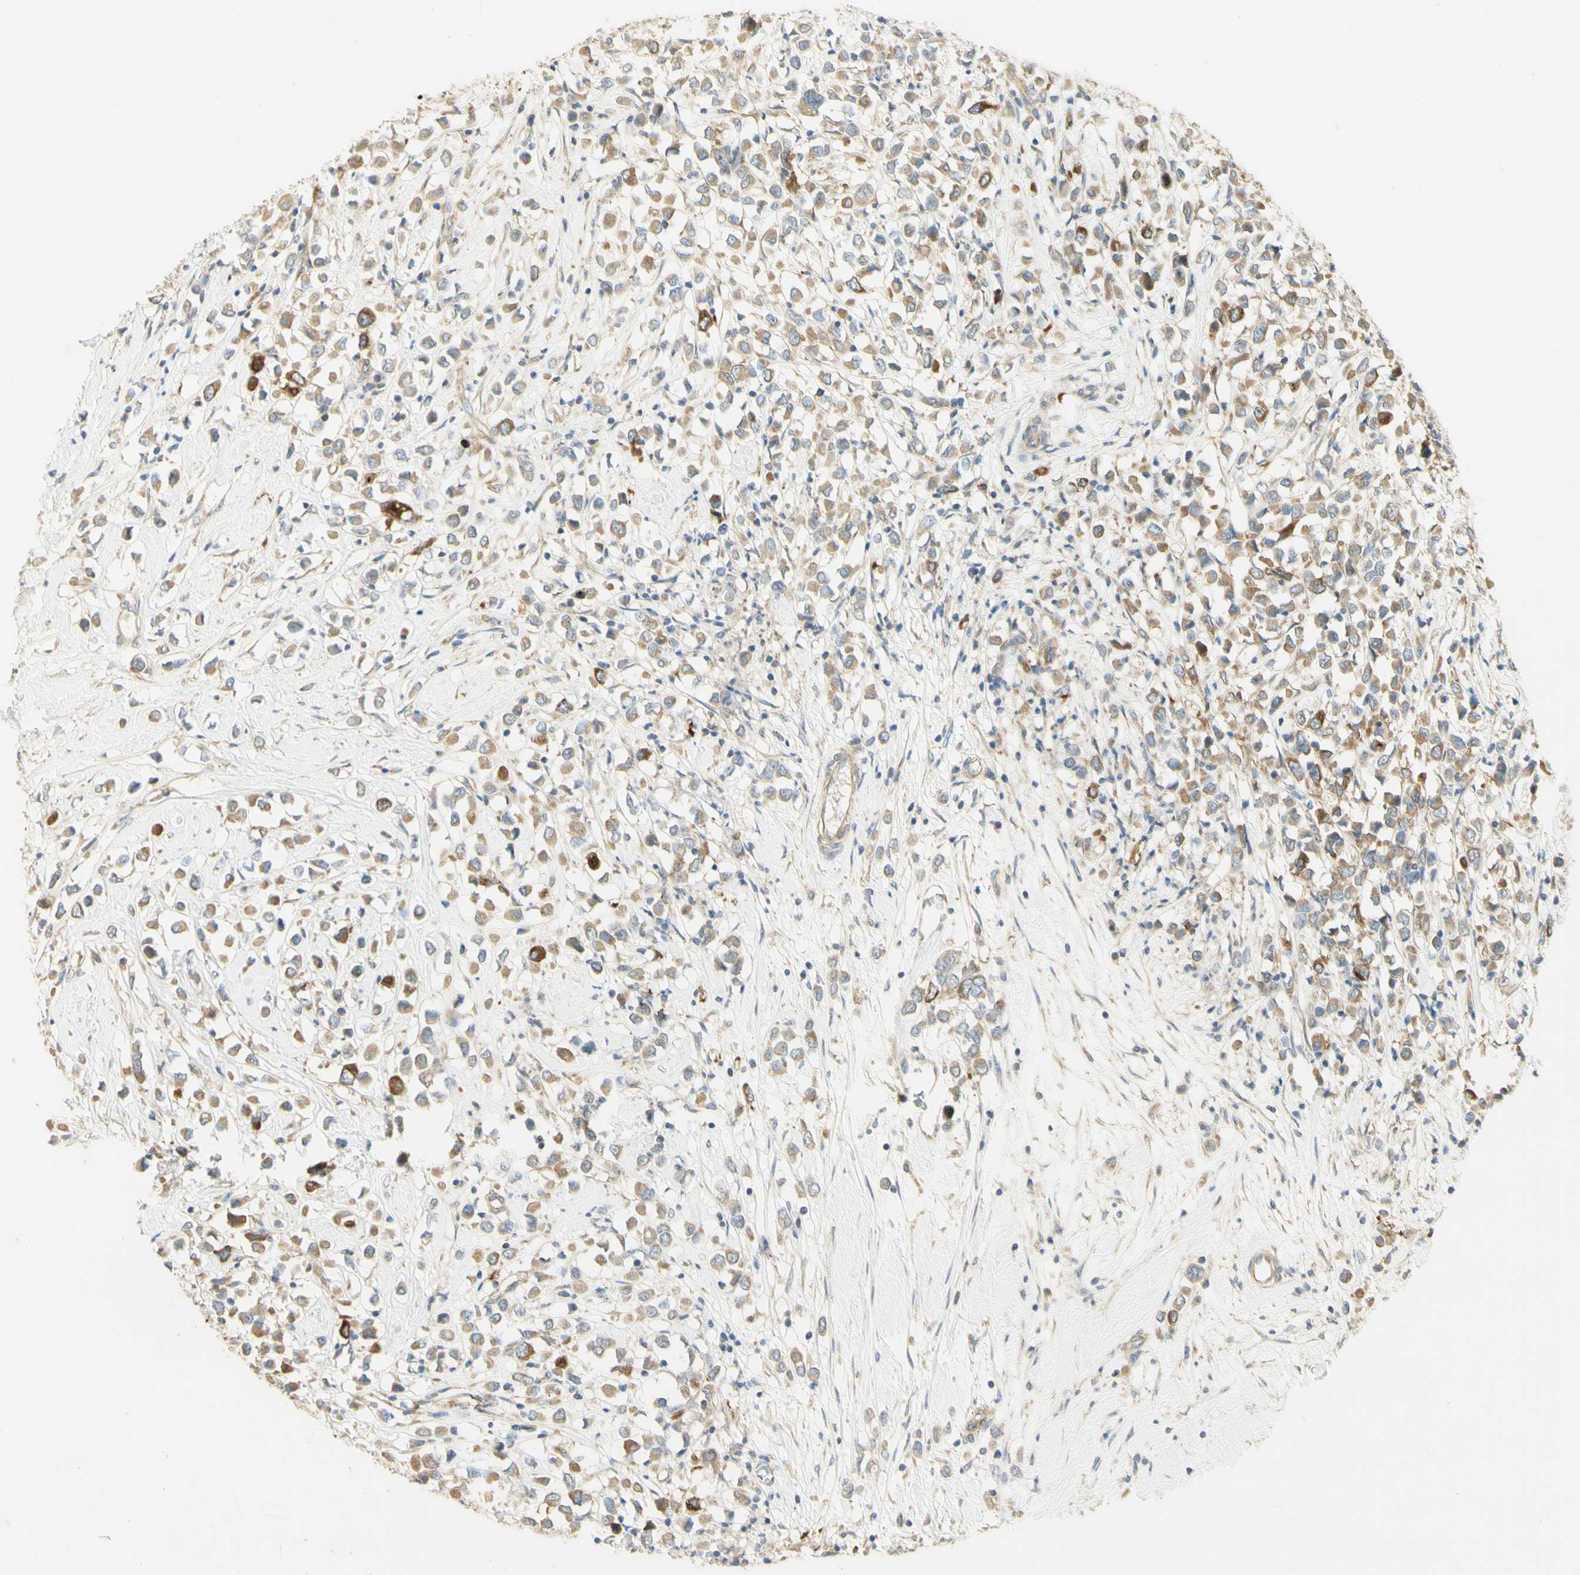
{"staining": {"intensity": "moderate", "quantity": ">75%", "location": "cytoplasmic/membranous"}, "tissue": "breast cancer", "cell_type": "Tumor cells", "image_type": "cancer", "snomed": [{"axis": "morphology", "description": "Duct carcinoma"}, {"axis": "topography", "description": "Breast"}], "caption": "Moderate cytoplasmic/membranous protein staining is appreciated in about >75% of tumor cells in breast cancer.", "gene": "KIF11", "patient": {"sex": "female", "age": 61}}